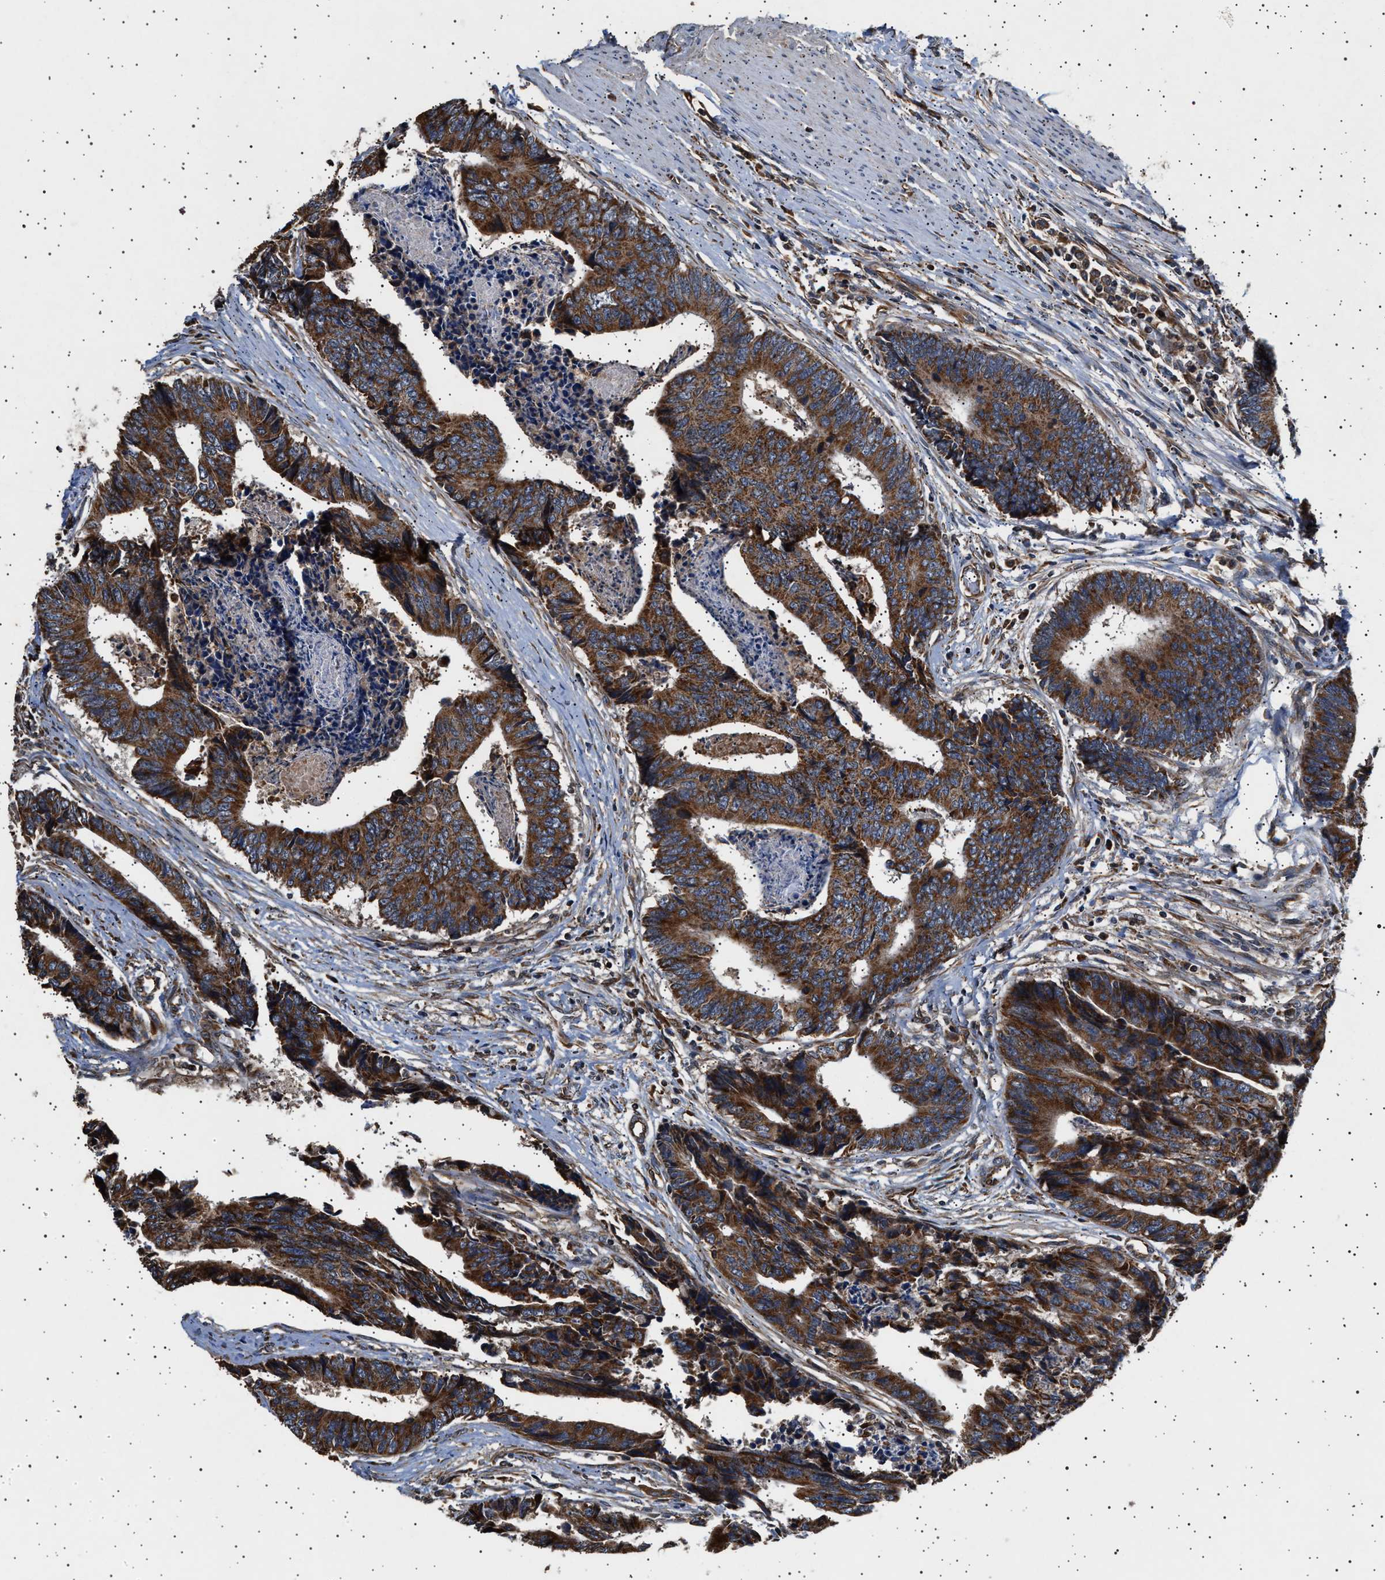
{"staining": {"intensity": "moderate", "quantity": ">75%", "location": "cytoplasmic/membranous"}, "tissue": "colorectal cancer", "cell_type": "Tumor cells", "image_type": "cancer", "snomed": [{"axis": "morphology", "description": "Adenocarcinoma, NOS"}, {"axis": "topography", "description": "Rectum"}], "caption": "IHC micrograph of neoplastic tissue: adenocarcinoma (colorectal) stained using immunohistochemistry reveals medium levels of moderate protein expression localized specifically in the cytoplasmic/membranous of tumor cells, appearing as a cytoplasmic/membranous brown color.", "gene": "TRUB2", "patient": {"sex": "male", "age": 84}}